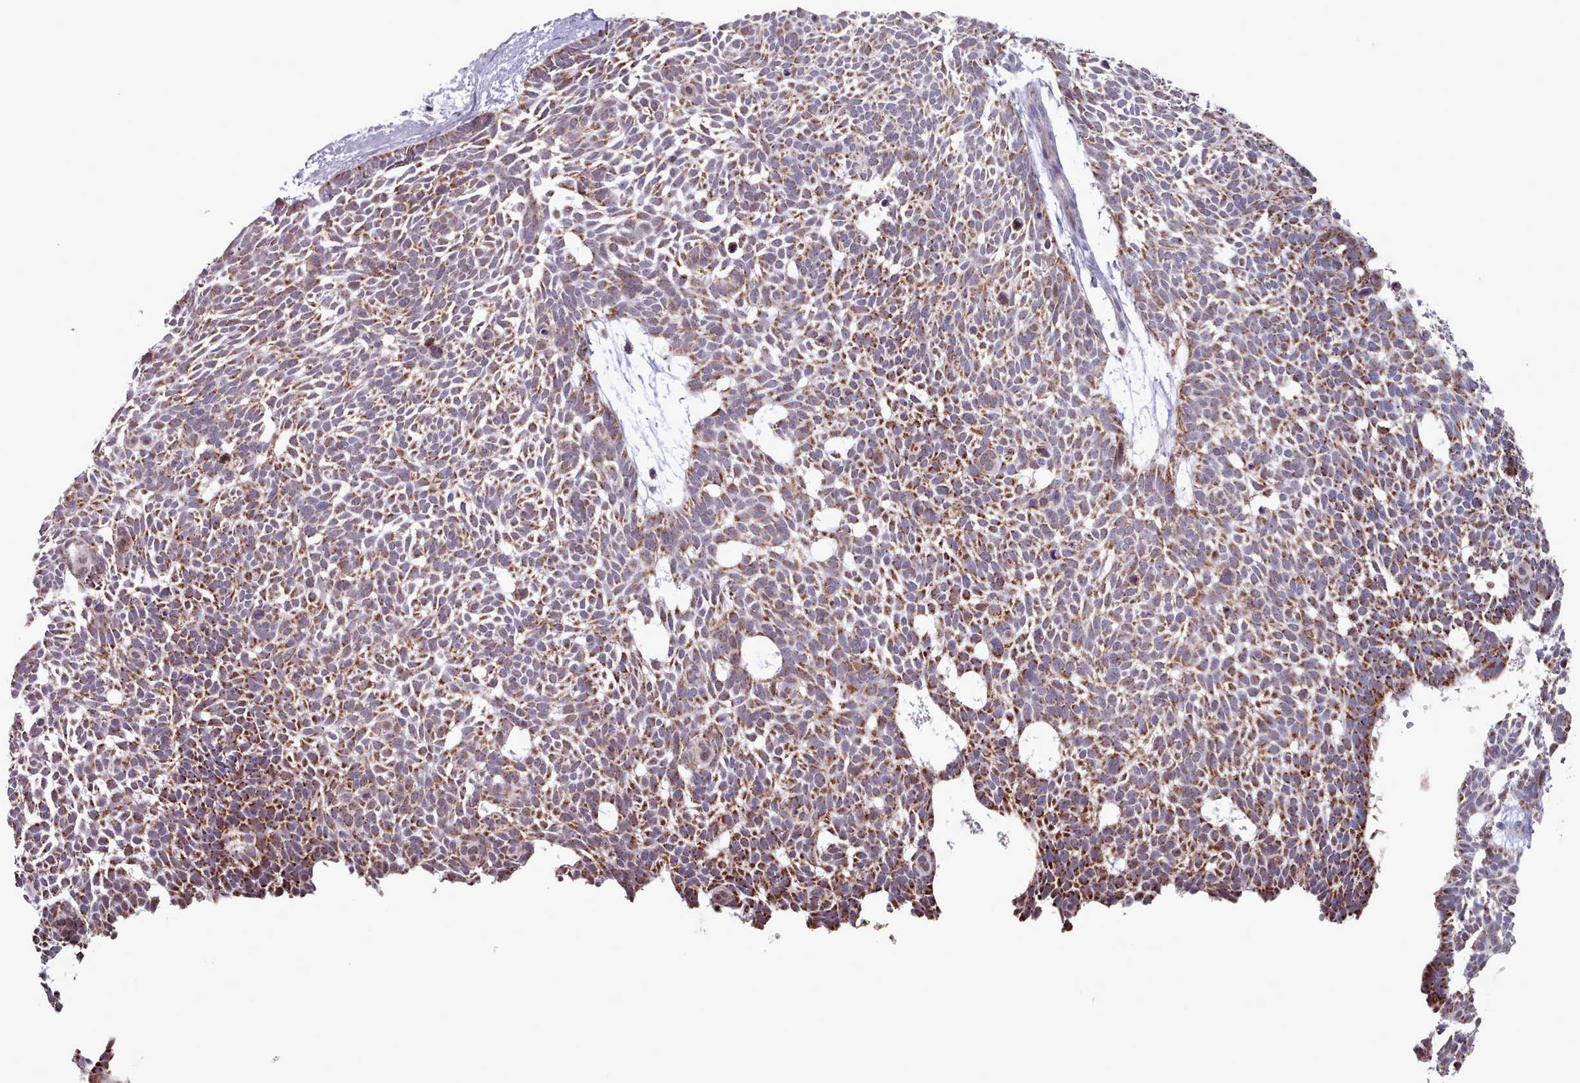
{"staining": {"intensity": "moderate", "quantity": ">75%", "location": "cytoplasmic/membranous"}, "tissue": "skin cancer", "cell_type": "Tumor cells", "image_type": "cancer", "snomed": [{"axis": "morphology", "description": "Basal cell carcinoma"}, {"axis": "topography", "description": "Skin"}], "caption": "DAB immunohistochemical staining of human basal cell carcinoma (skin) displays moderate cytoplasmic/membranous protein positivity in about >75% of tumor cells.", "gene": "TRARG1", "patient": {"sex": "male", "age": 61}}